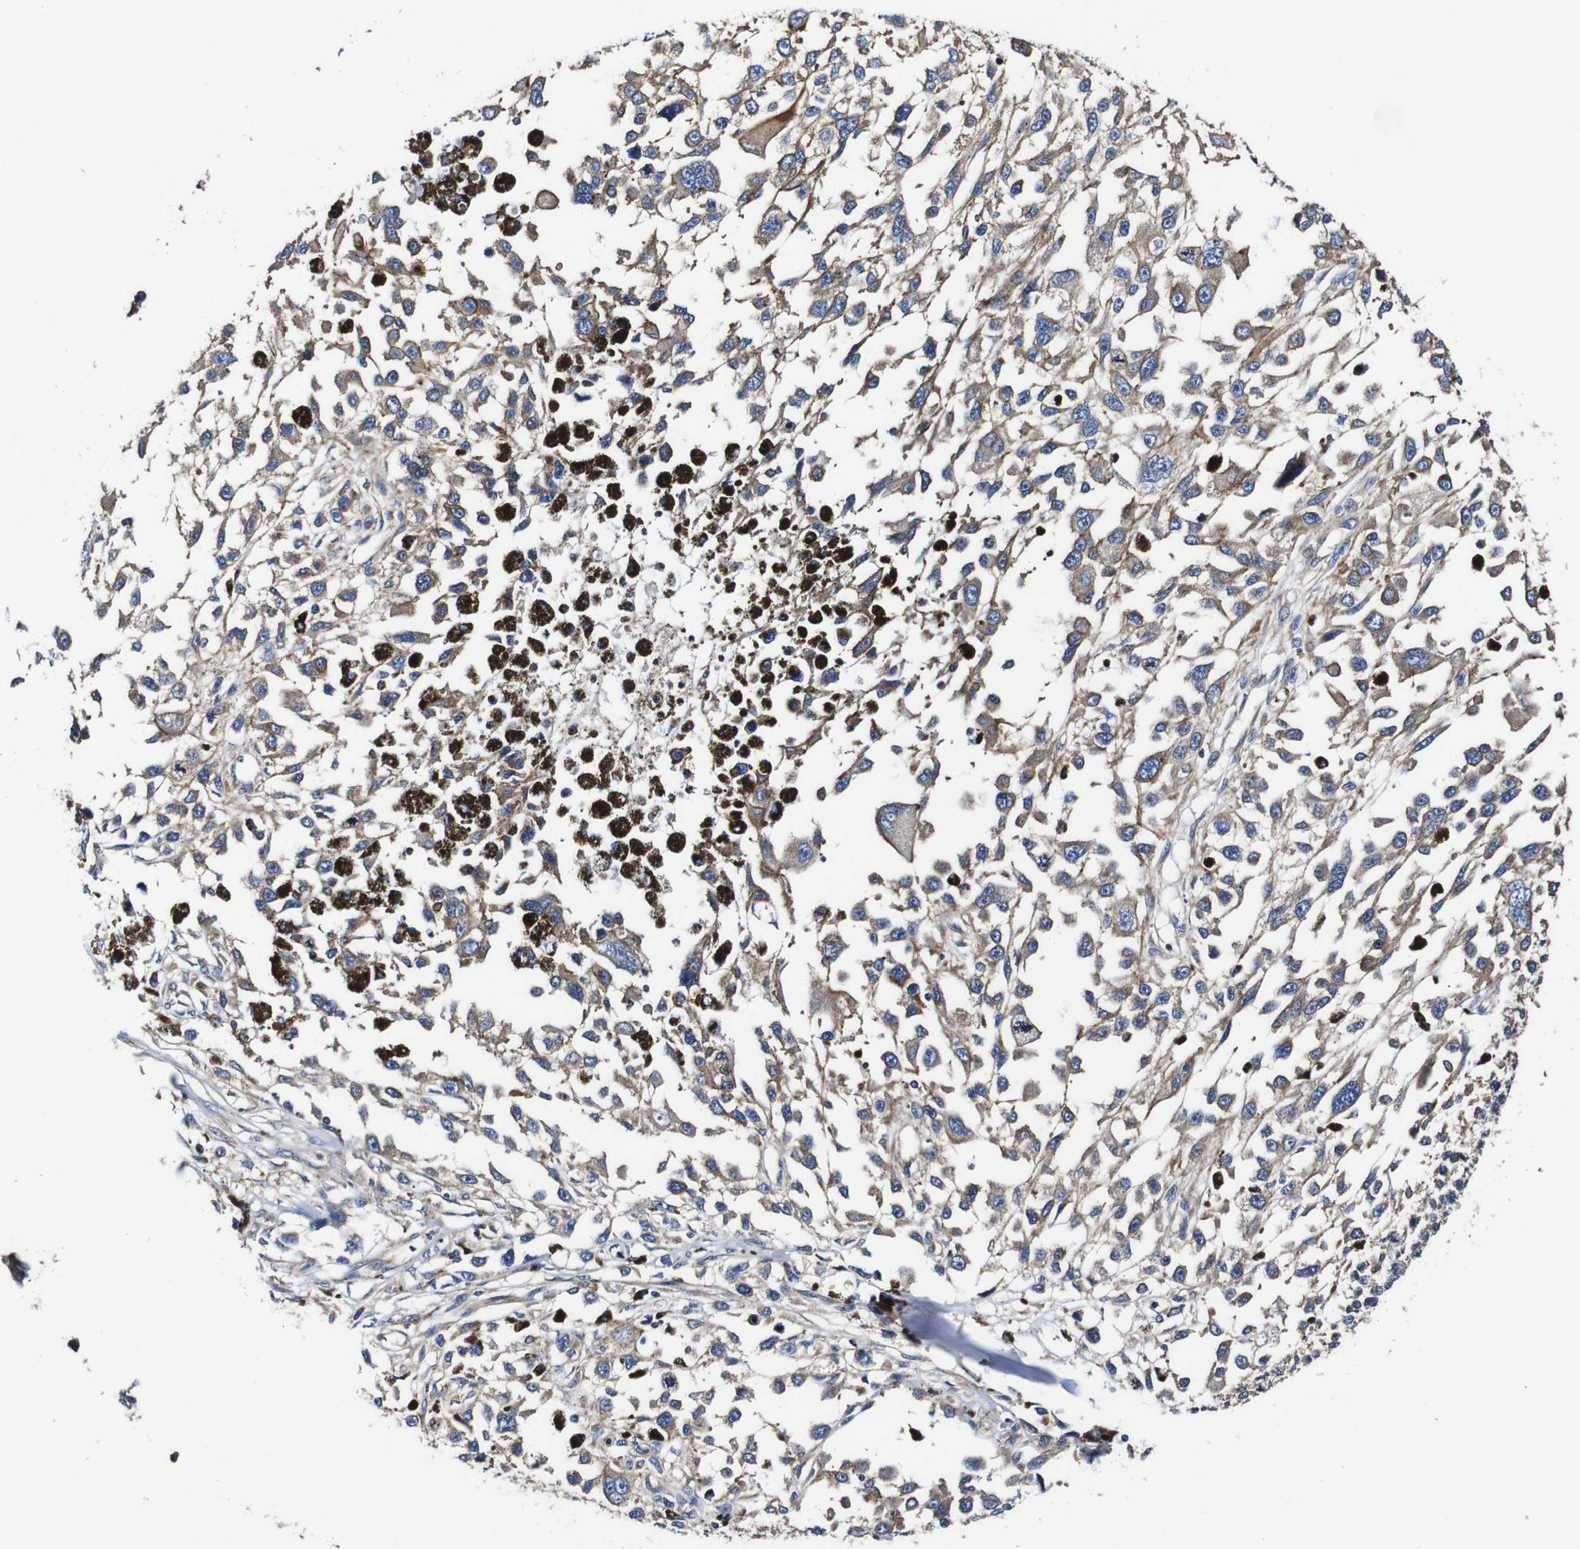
{"staining": {"intensity": "weak", "quantity": ">75%", "location": "cytoplasmic/membranous"}, "tissue": "melanoma", "cell_type": "Tumor cells", "image_type": "cancer", "snomed": [{"axis": "morphology", "description": "Malignant melanoma, Metastatic site"}, {"axis": "topography", "description": "Lymph node"}], "caption": "Immunohistochemical staining of human melanoma shows weak cytoplasmic/membranous protein positivity in approximately >75% of tumor cells. The staining was performed using DAB (3,3'-diaminobenzidine), with brown indicating positive protein expression. Nuclei are stained blue with hematoxylin.", "gene": "PDCD6IP", "patient": {"sex": "male", "age": 59}}